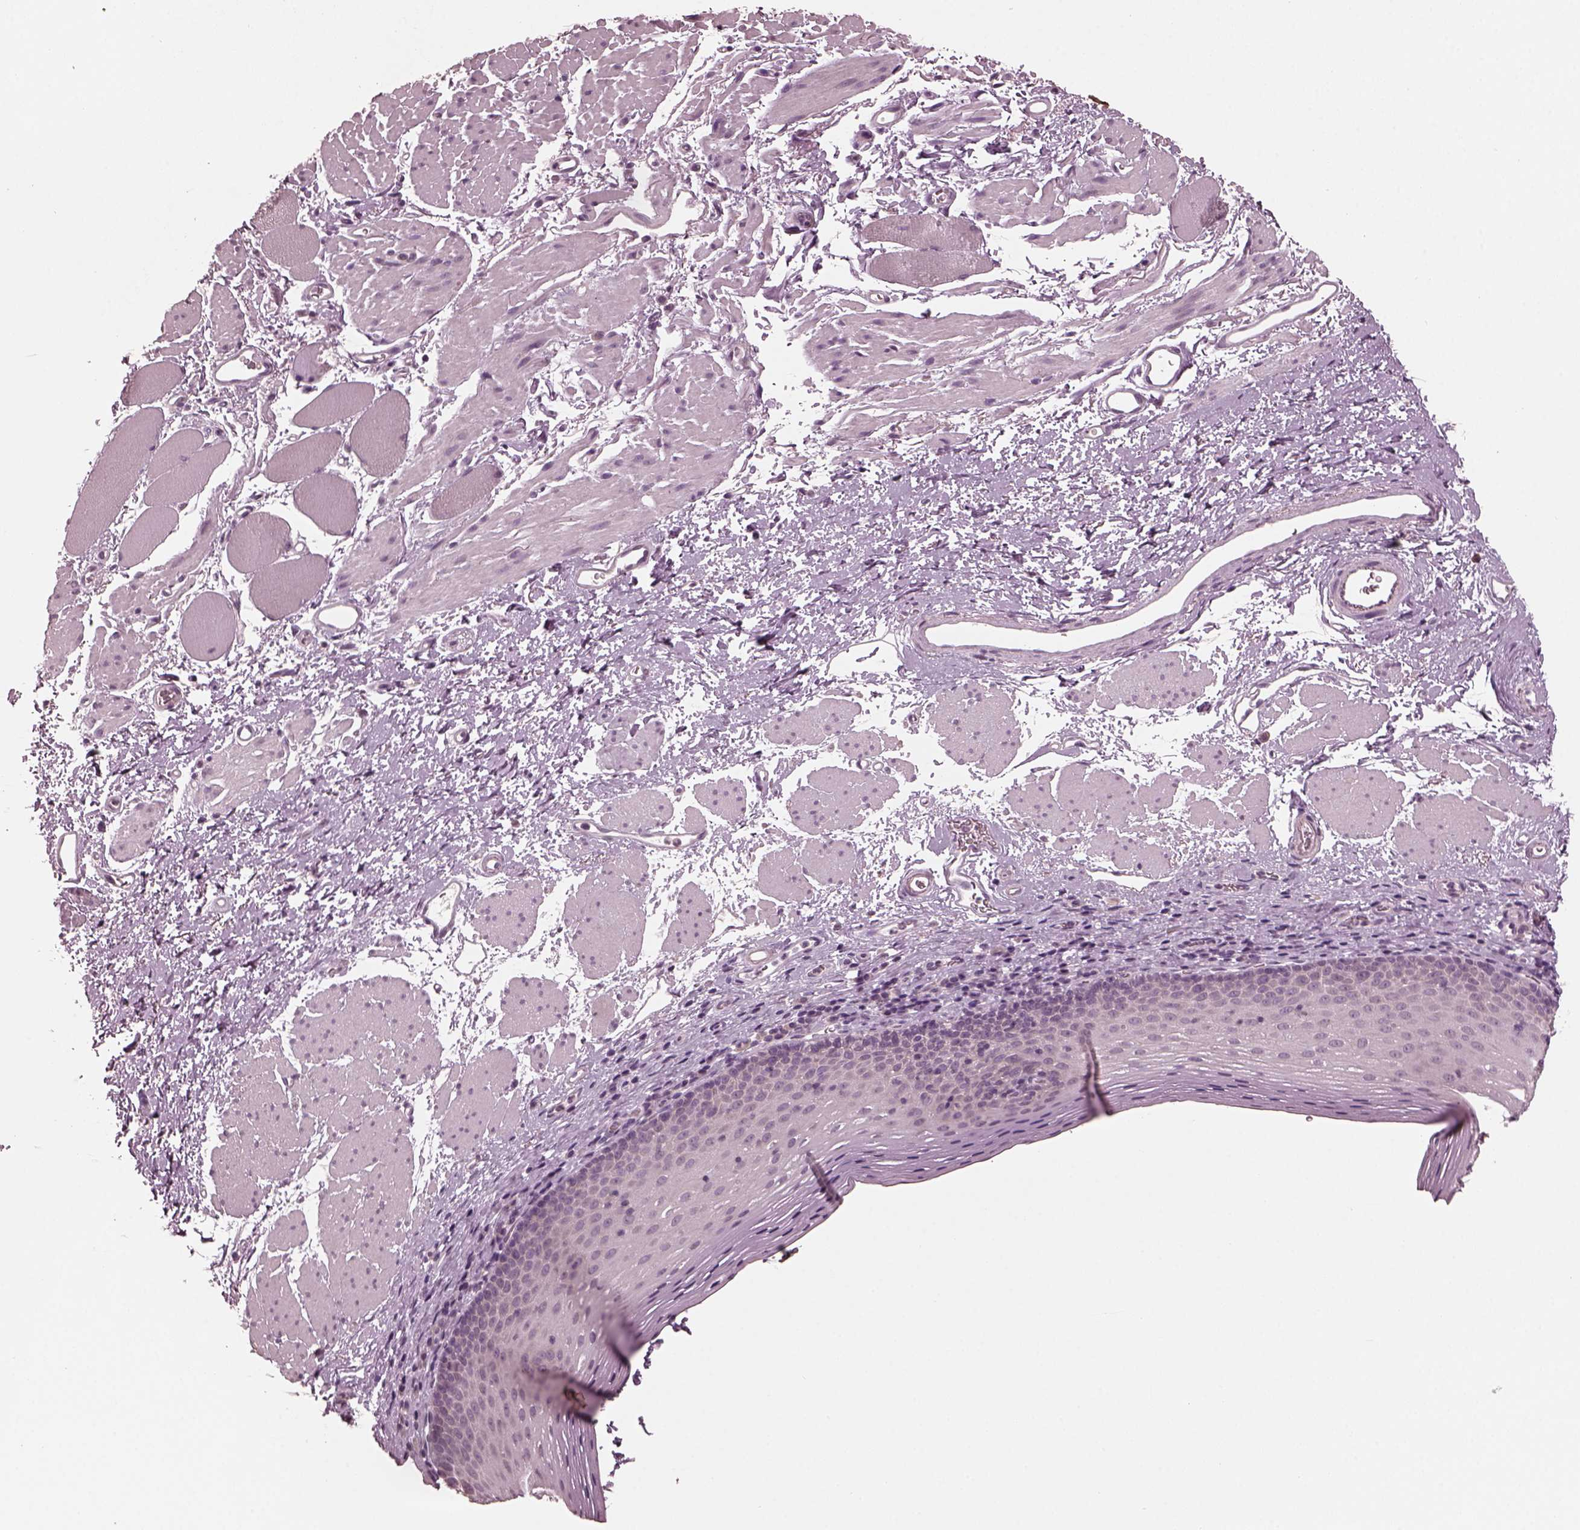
{"staining": {"intensity": "negative", "quantity": "none", "location": "none"}, "tissue": "esophagus", "cell_type": "Squamous epithelial cells", "image_type": "normal", "snomed": [{"axis": "morphology", "description": "Normal tissue, NOS"}, {"axis": "topography", "description": "Esophagus"}], "caption": "The photomicrograph displays no staining of squamous epithelial cells in unremarkable esophagus.", "gene": "RGS7", "patient": {"sex": "female", "age": 68}}